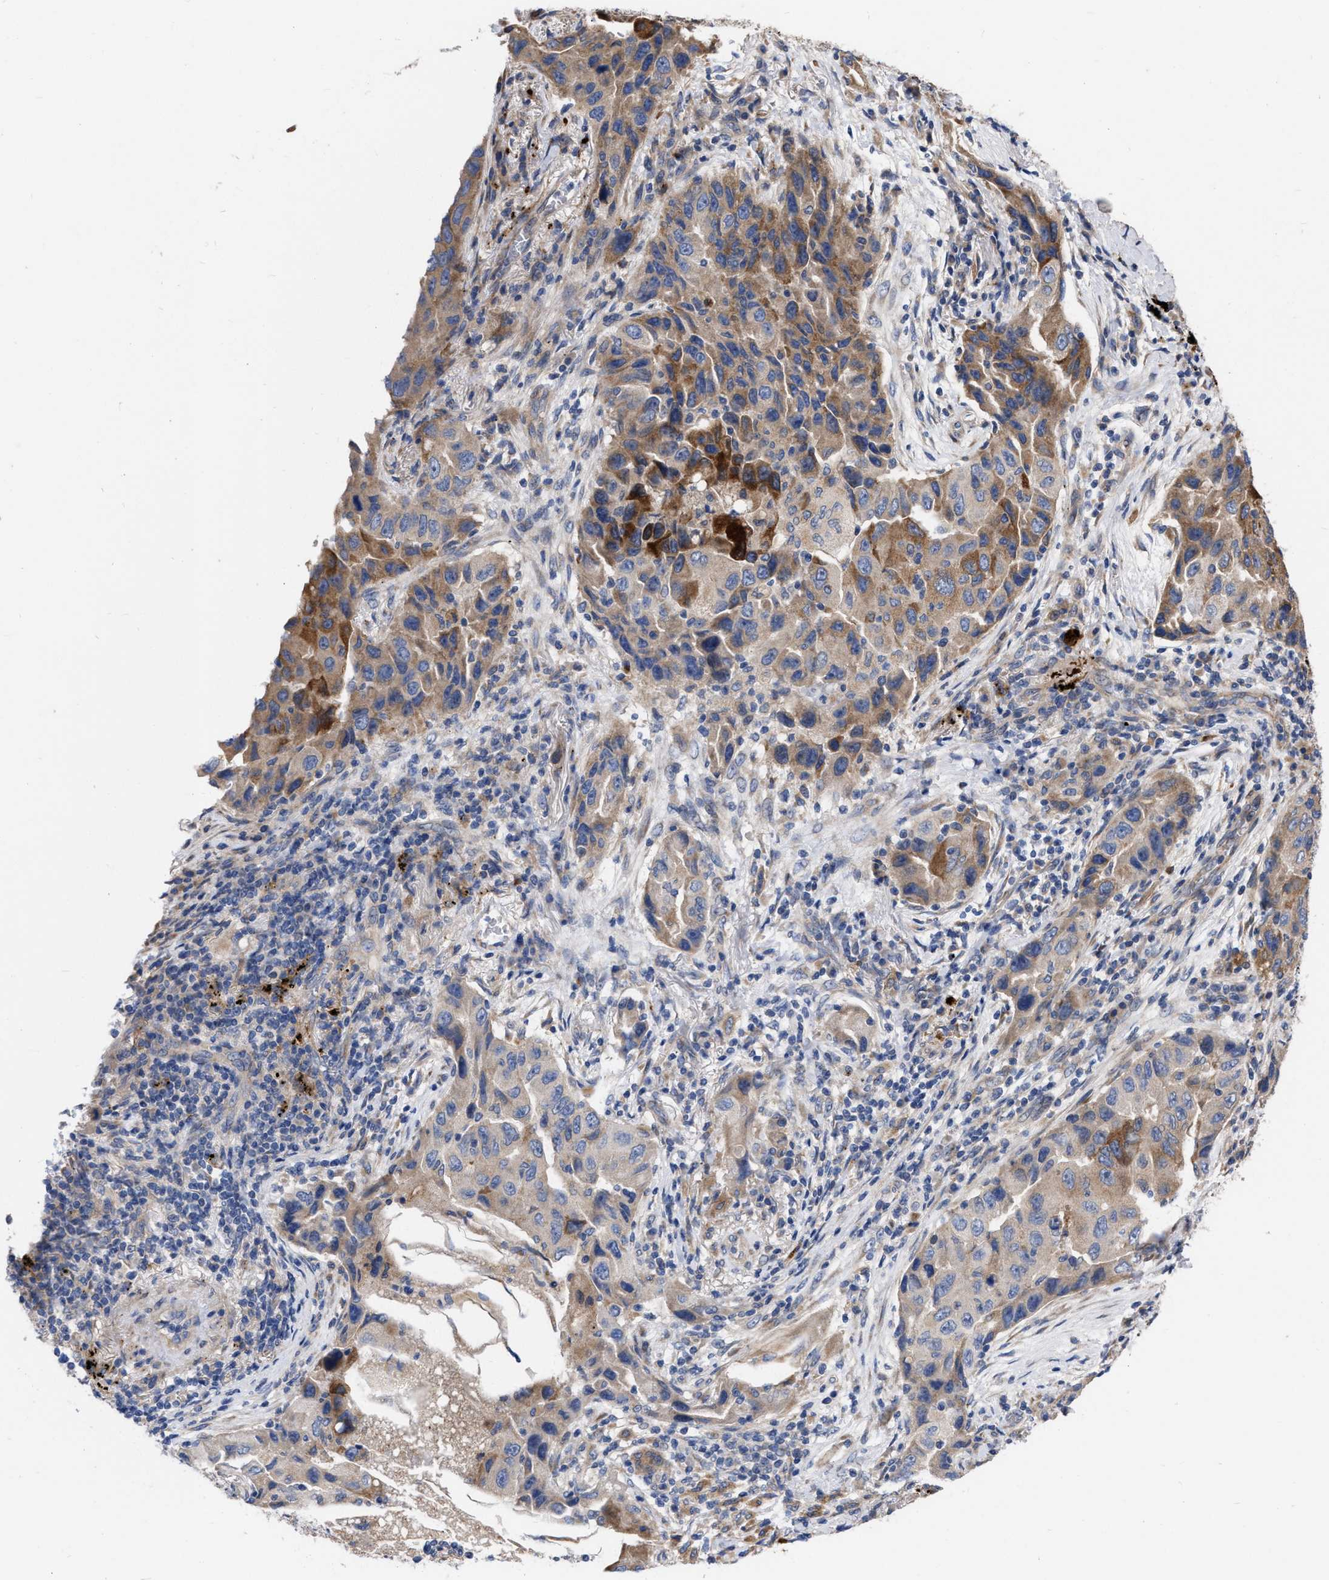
{"staining": {"intensity": "strong", "quantity": ">75%", "location": "cytoplasmic/membranous"}, "tissue": "lung cancer", "cell_type": "Tumor cells", "image_type": "cancer", "snomed": [{"axis": "morphology", "description": "Adenocarcinoma, NOS"}, {"axis": "topography", "description": "Lung"}], "caption": "DAB (3,3'-diaminobenzidine) immunohistochemical staining of human adenocarcinoma (lung) reveals strong cytoplasmic/membranous protein expression in approximately >75% of tumor cells.", "gene": "MLST8", "patient": {"sex": "female", "age": 65}}